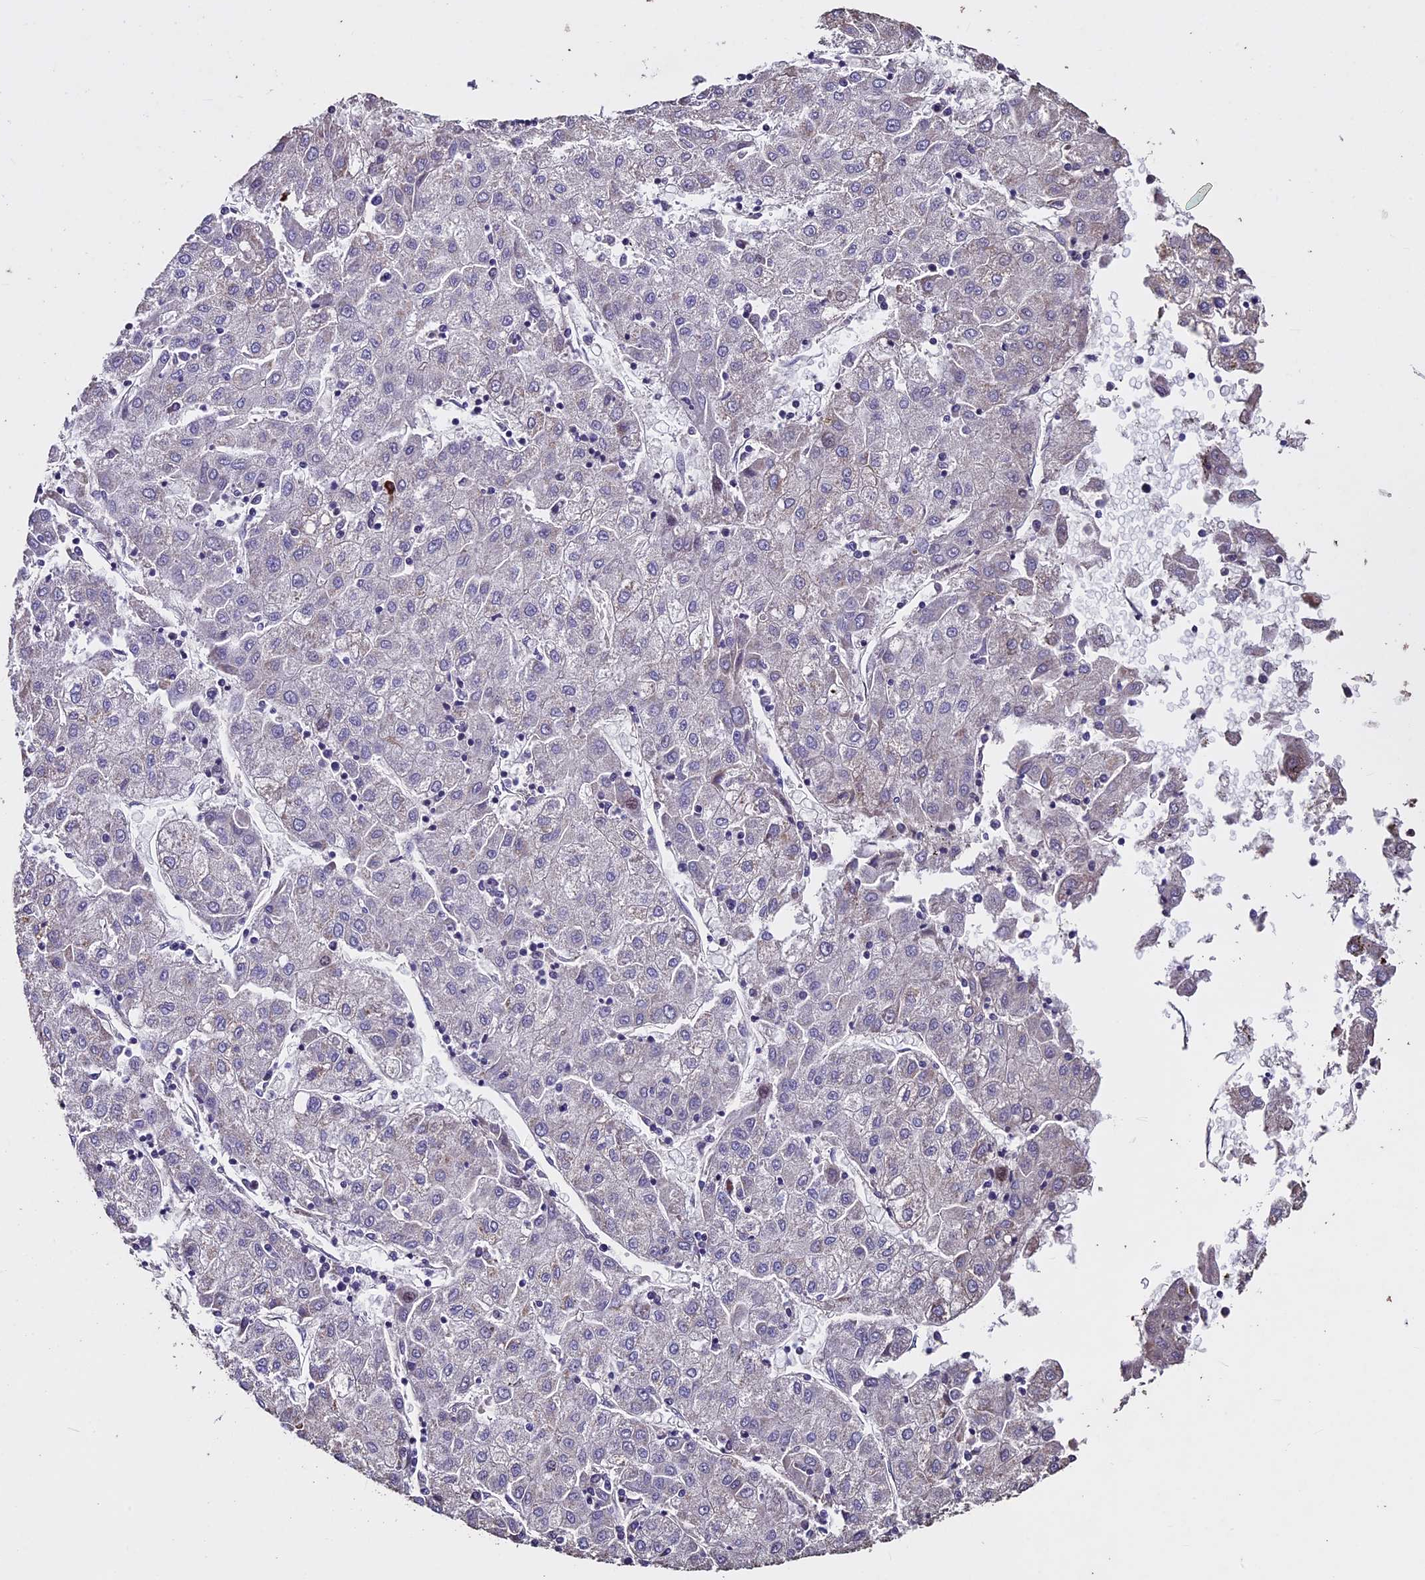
{"staining": {"intensity": "negative", "quantity": "none", "location": "none"}, "tissue": "liver cancer", "cell_type": "Tumor cells", "image_type": "cancer", "snomed": [{"axis": "morphology", "description": "Carcinoma, Hepatocellular, NOS"}, {"axis": "topography", "description": "Liver"}], "caption": "Immunohistochemical staining of human hepatocellular carcinoma (liver) shows no significant expression in tumor cells.", "gene": "USB1", "patient": {"sex": "male", "age": 72}}